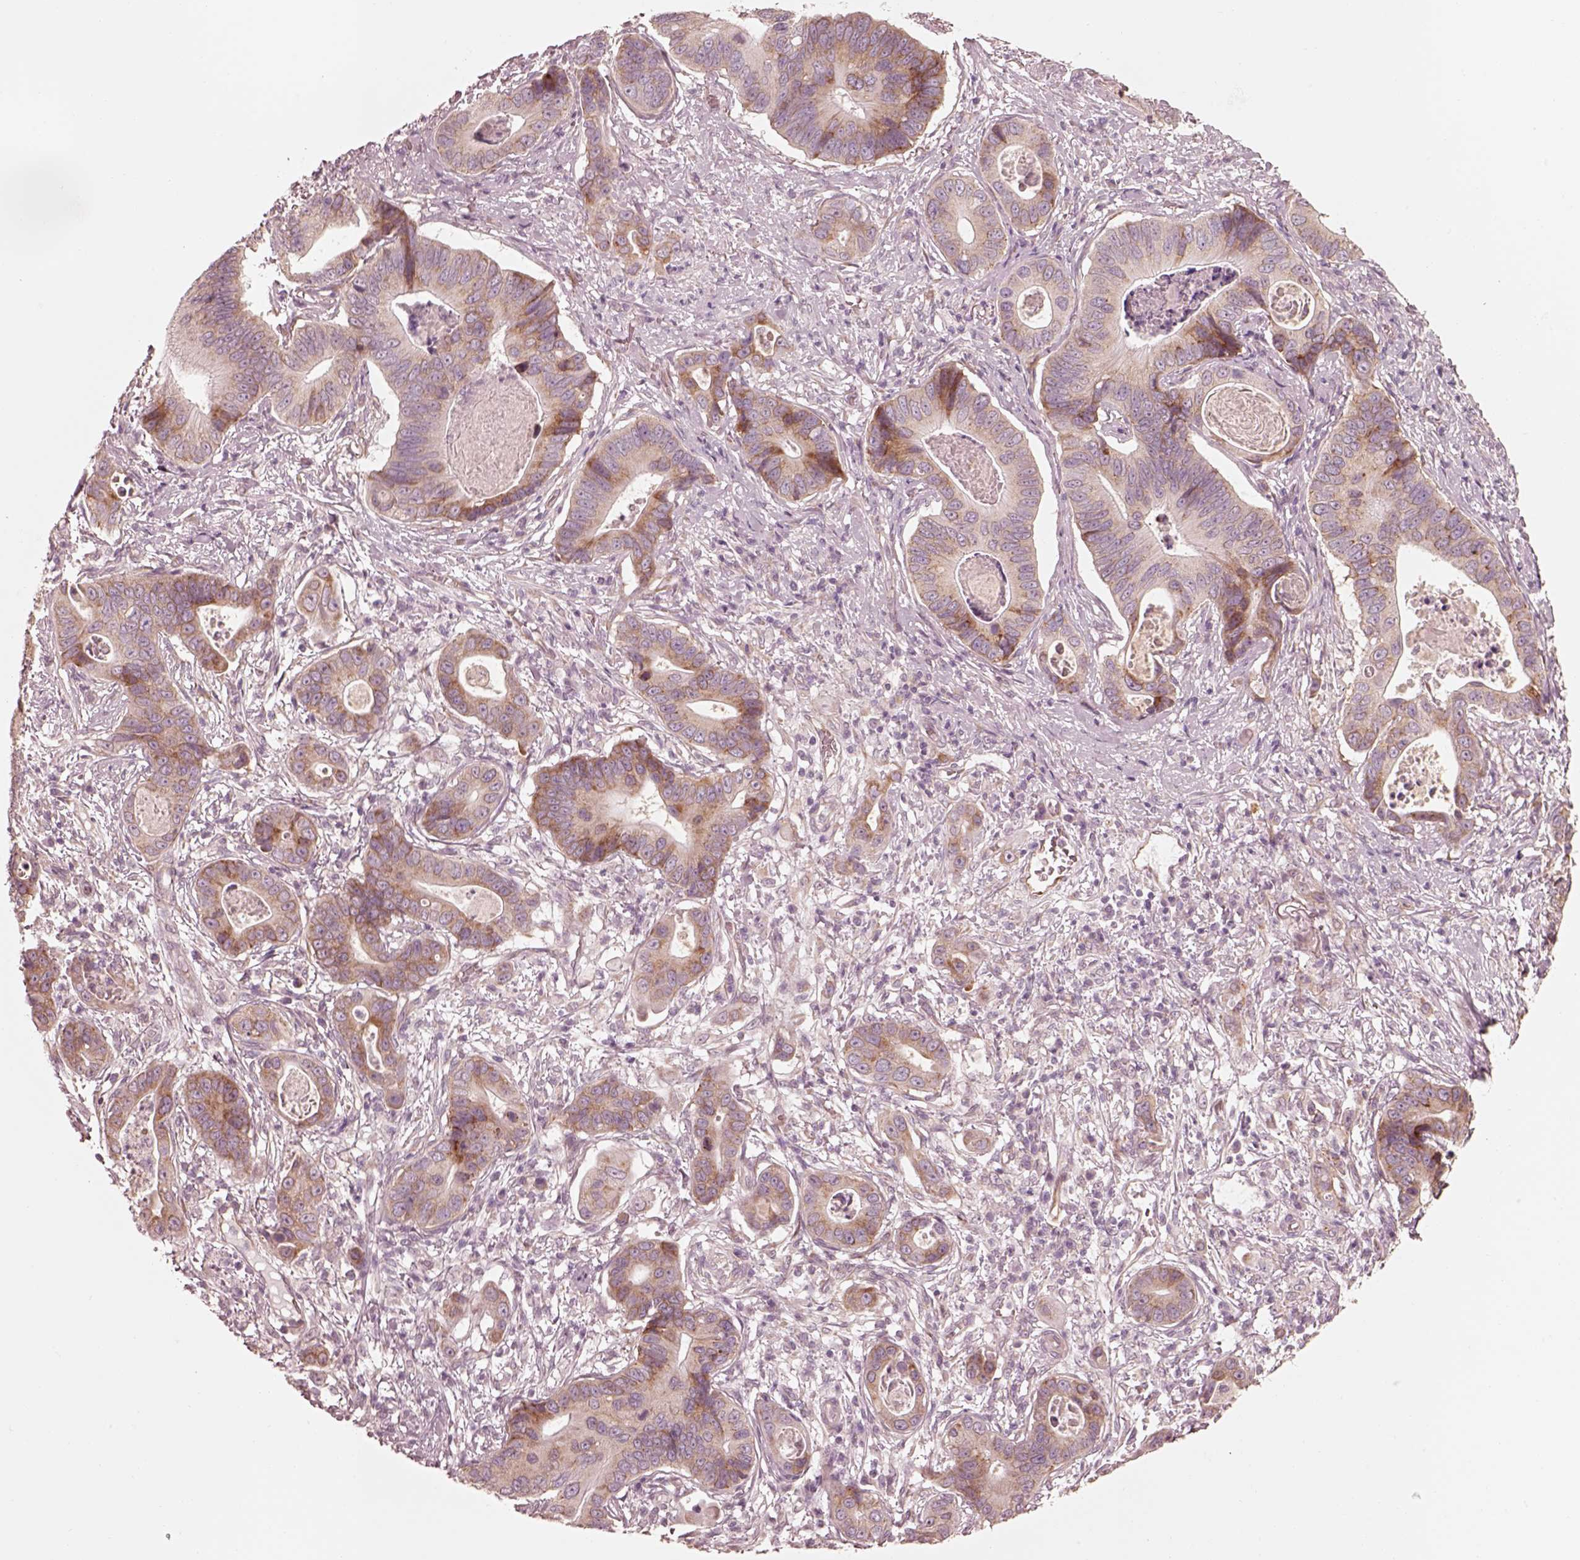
{"staining": {"intensity": "moderate", "quantity": "<25%", "location": "cytoplasmic/membranous"}, "tissue": "stomach cancer", "cell_type": "Tumor cells", "image_type": "cancer", "snomed": [{"axis": "morphology", "description": "Adenocarcinoma, NOS"}, {"axis": "topography", "description": "Stomach"}], "caption": "Moderate cytoplasmic/membranous staining for a protein is identified in about <25% of tumor cells of stomach cancer (adenocarcinoma) using immunohistochemistry (IHC).", "gene": "RAB3C", "patient": {"sex": "male", "age": 84}}